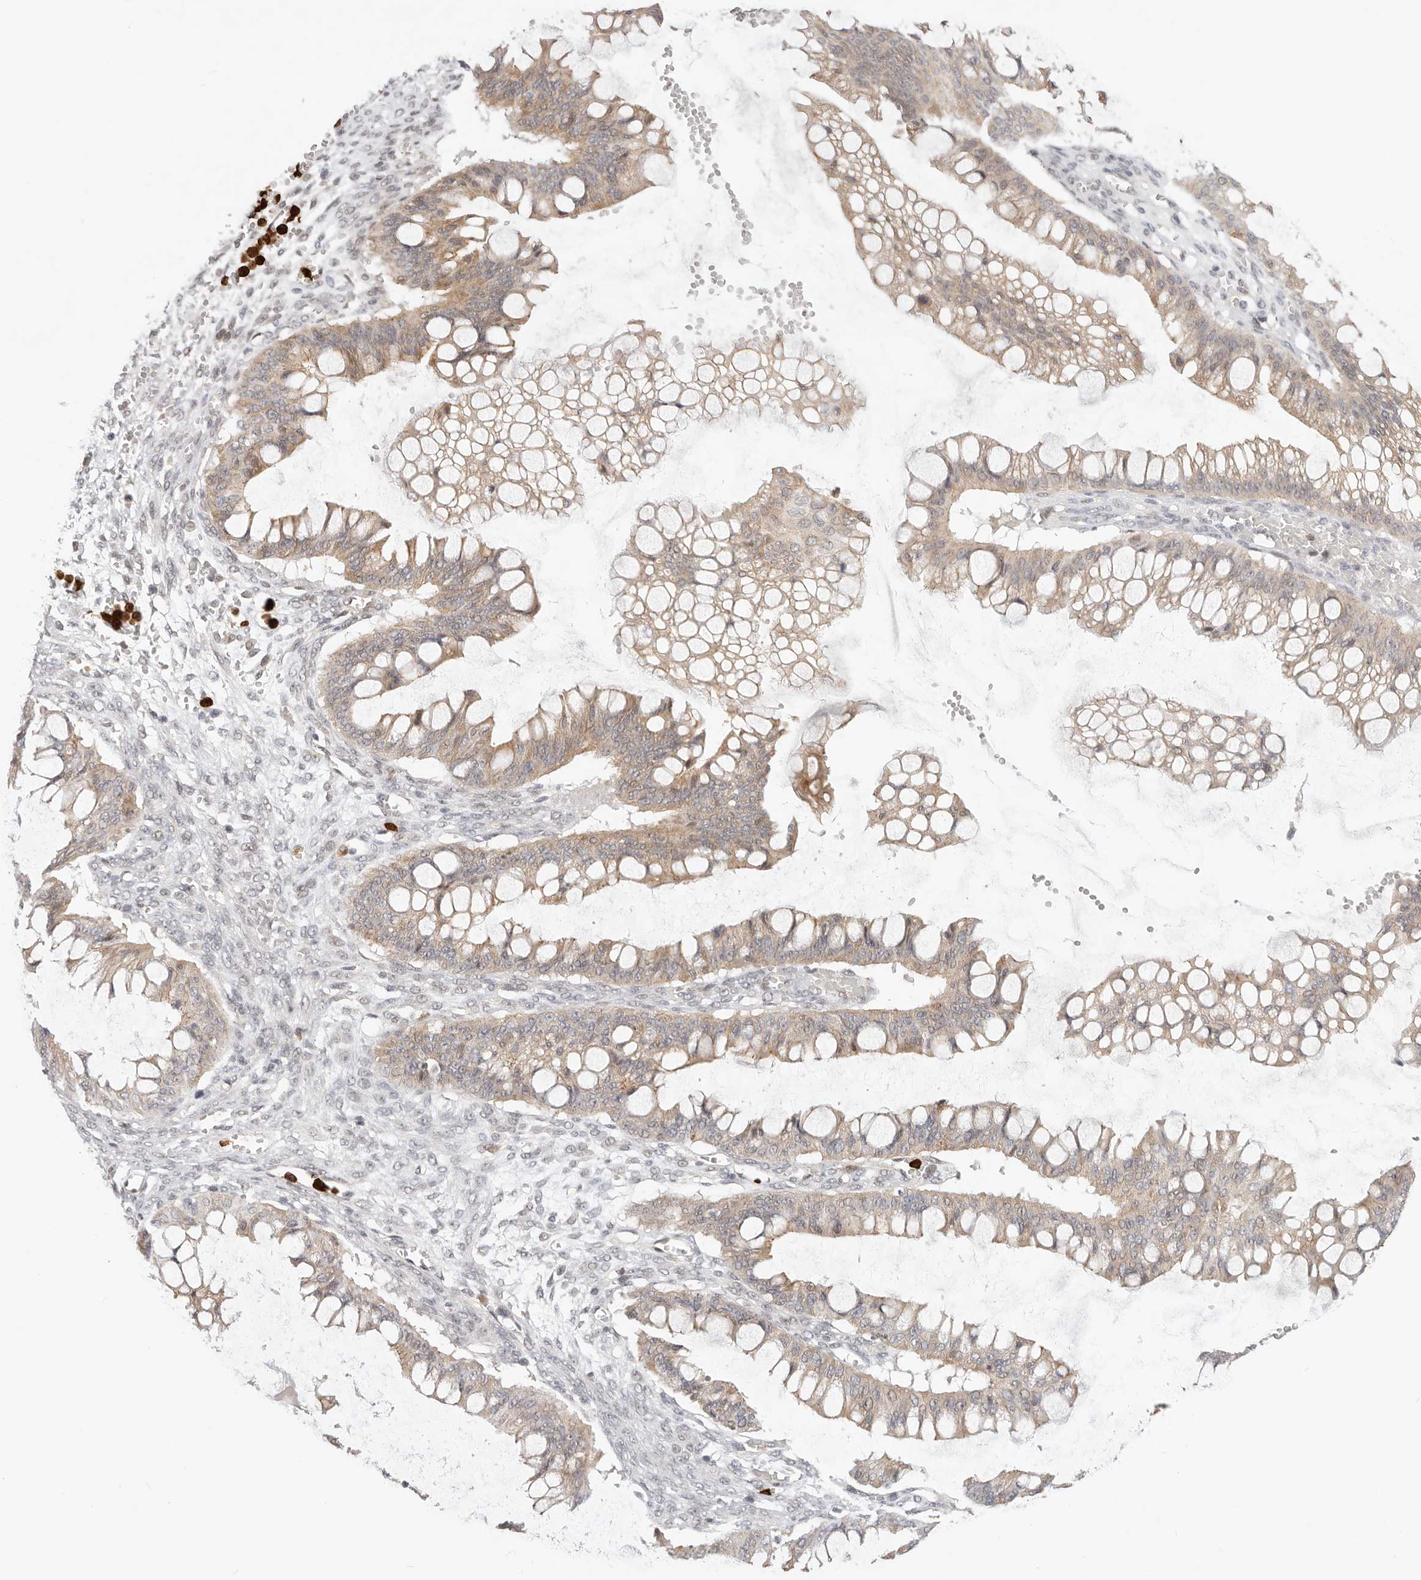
{"staining": {"intensity": "weak", "quantity": ">75%", "location": "cytoplasmic/membranous"}, "tissue": "ovarian cancer", "cell_type": "Tumor cells", "image_type": "cancer", "snomed": [{"axis": "morphology", "description": "Cystadenocarcinoma, mucinous, NOS"}, {"axis": "topography", "description": "Ovary"}], "caption": "Tumor cells display weak cytoplasmic/membranous expression in about >75% of cells in ovarian cancer (mucinous cystadenocarcinoma).", "gene": "AFDN", "patient": {"sex": "female", "age": 73}}